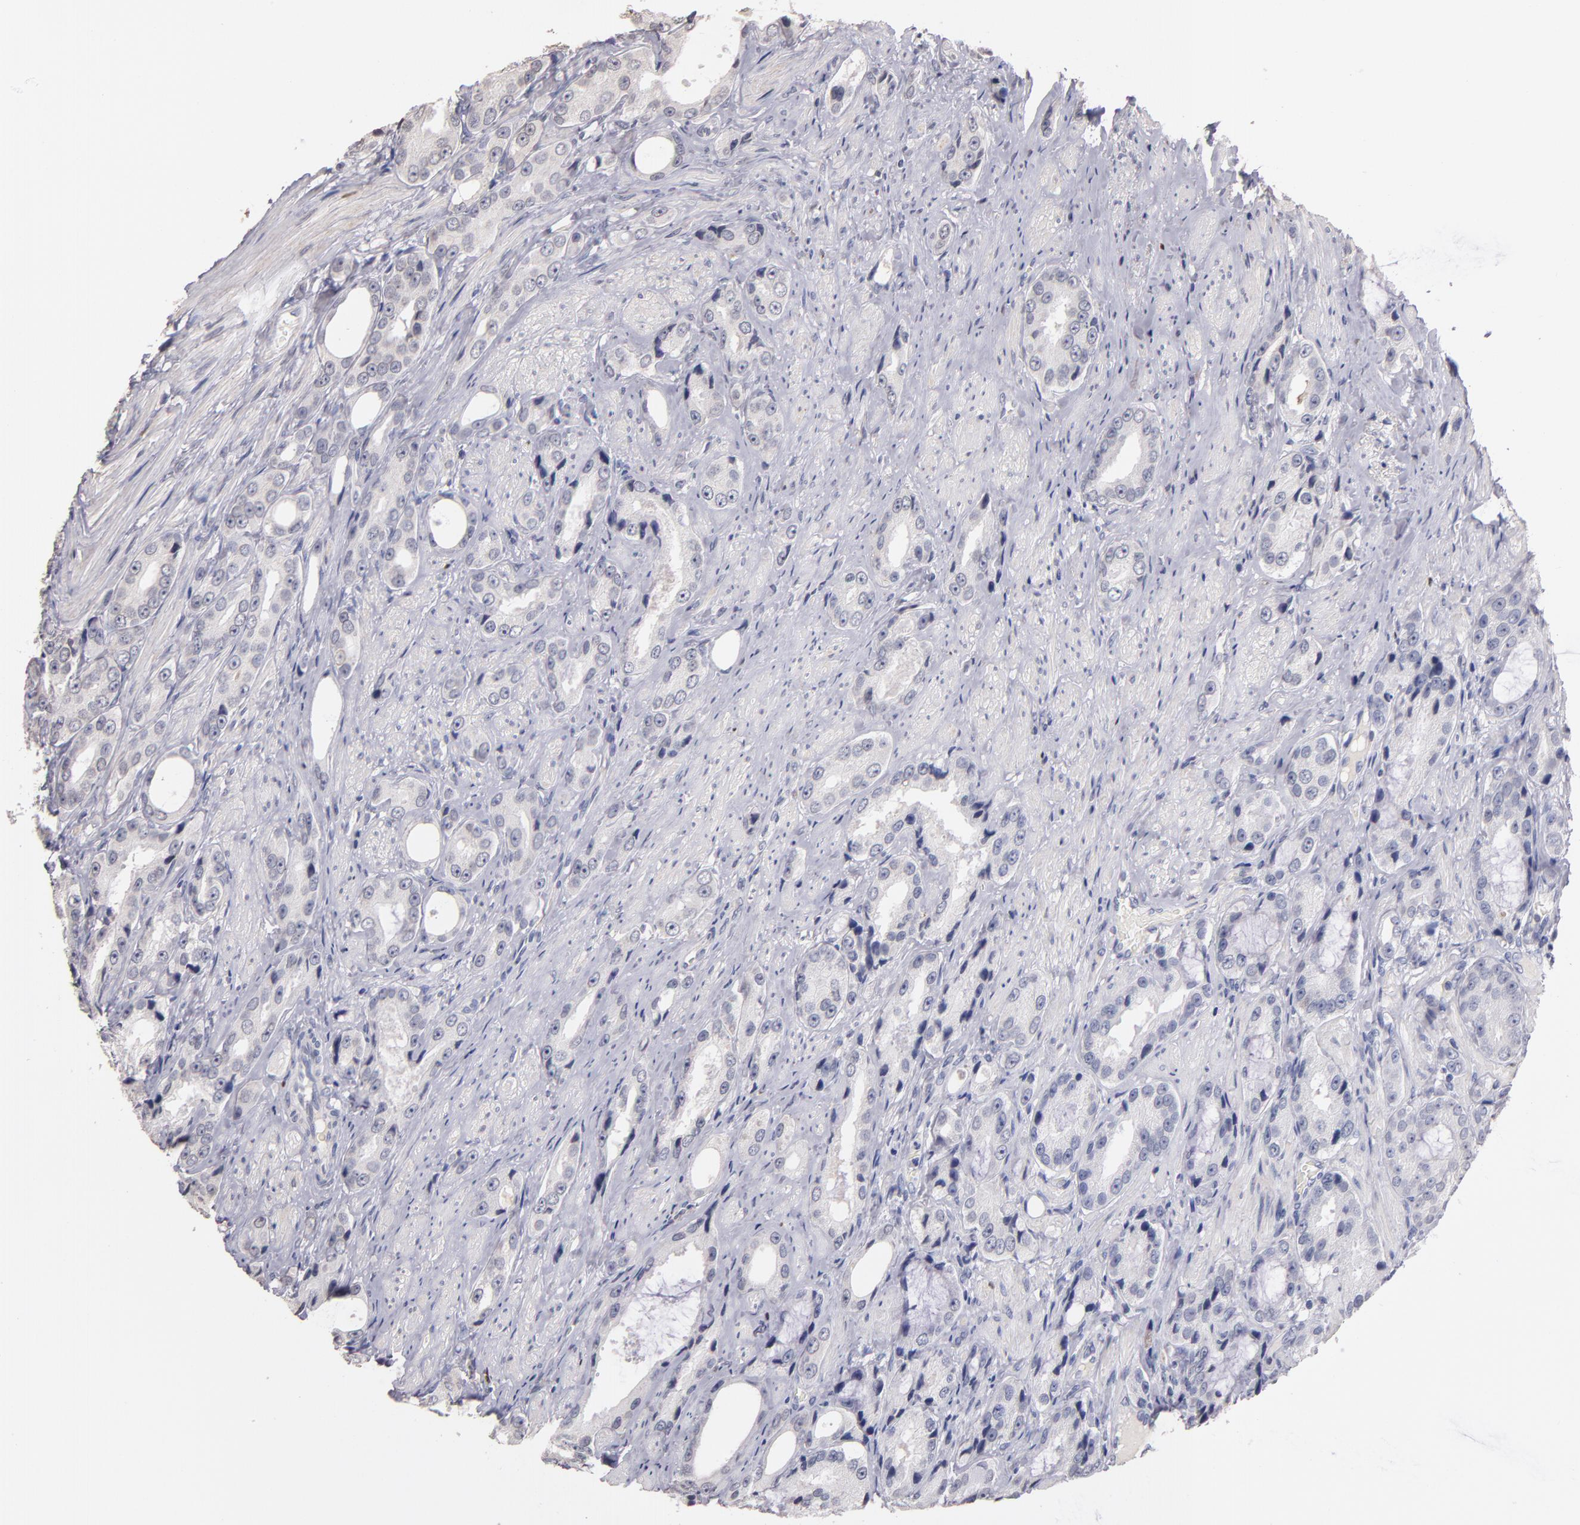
{"staining": {"intensity": "negative", "quantity": "none", "location": "none"}, "tissue": "prostate cancer", "cell_type": "Tumor cells", "image_type": "cancer", "snomed": [{"axis": "morphology", "description": "Adenocarcinoma, Medium grade"}, {"axis": "topography", "description": "Prostate"}], "caption": "Image shows no significant protein positivity in tumor cells of prostate cancer. The staining is performed using DAB brown chromogen with nuclei counter-stained in using hematoxylin.", "gene": "SOX10", "patient": {"sex": "male", "age": 60}}